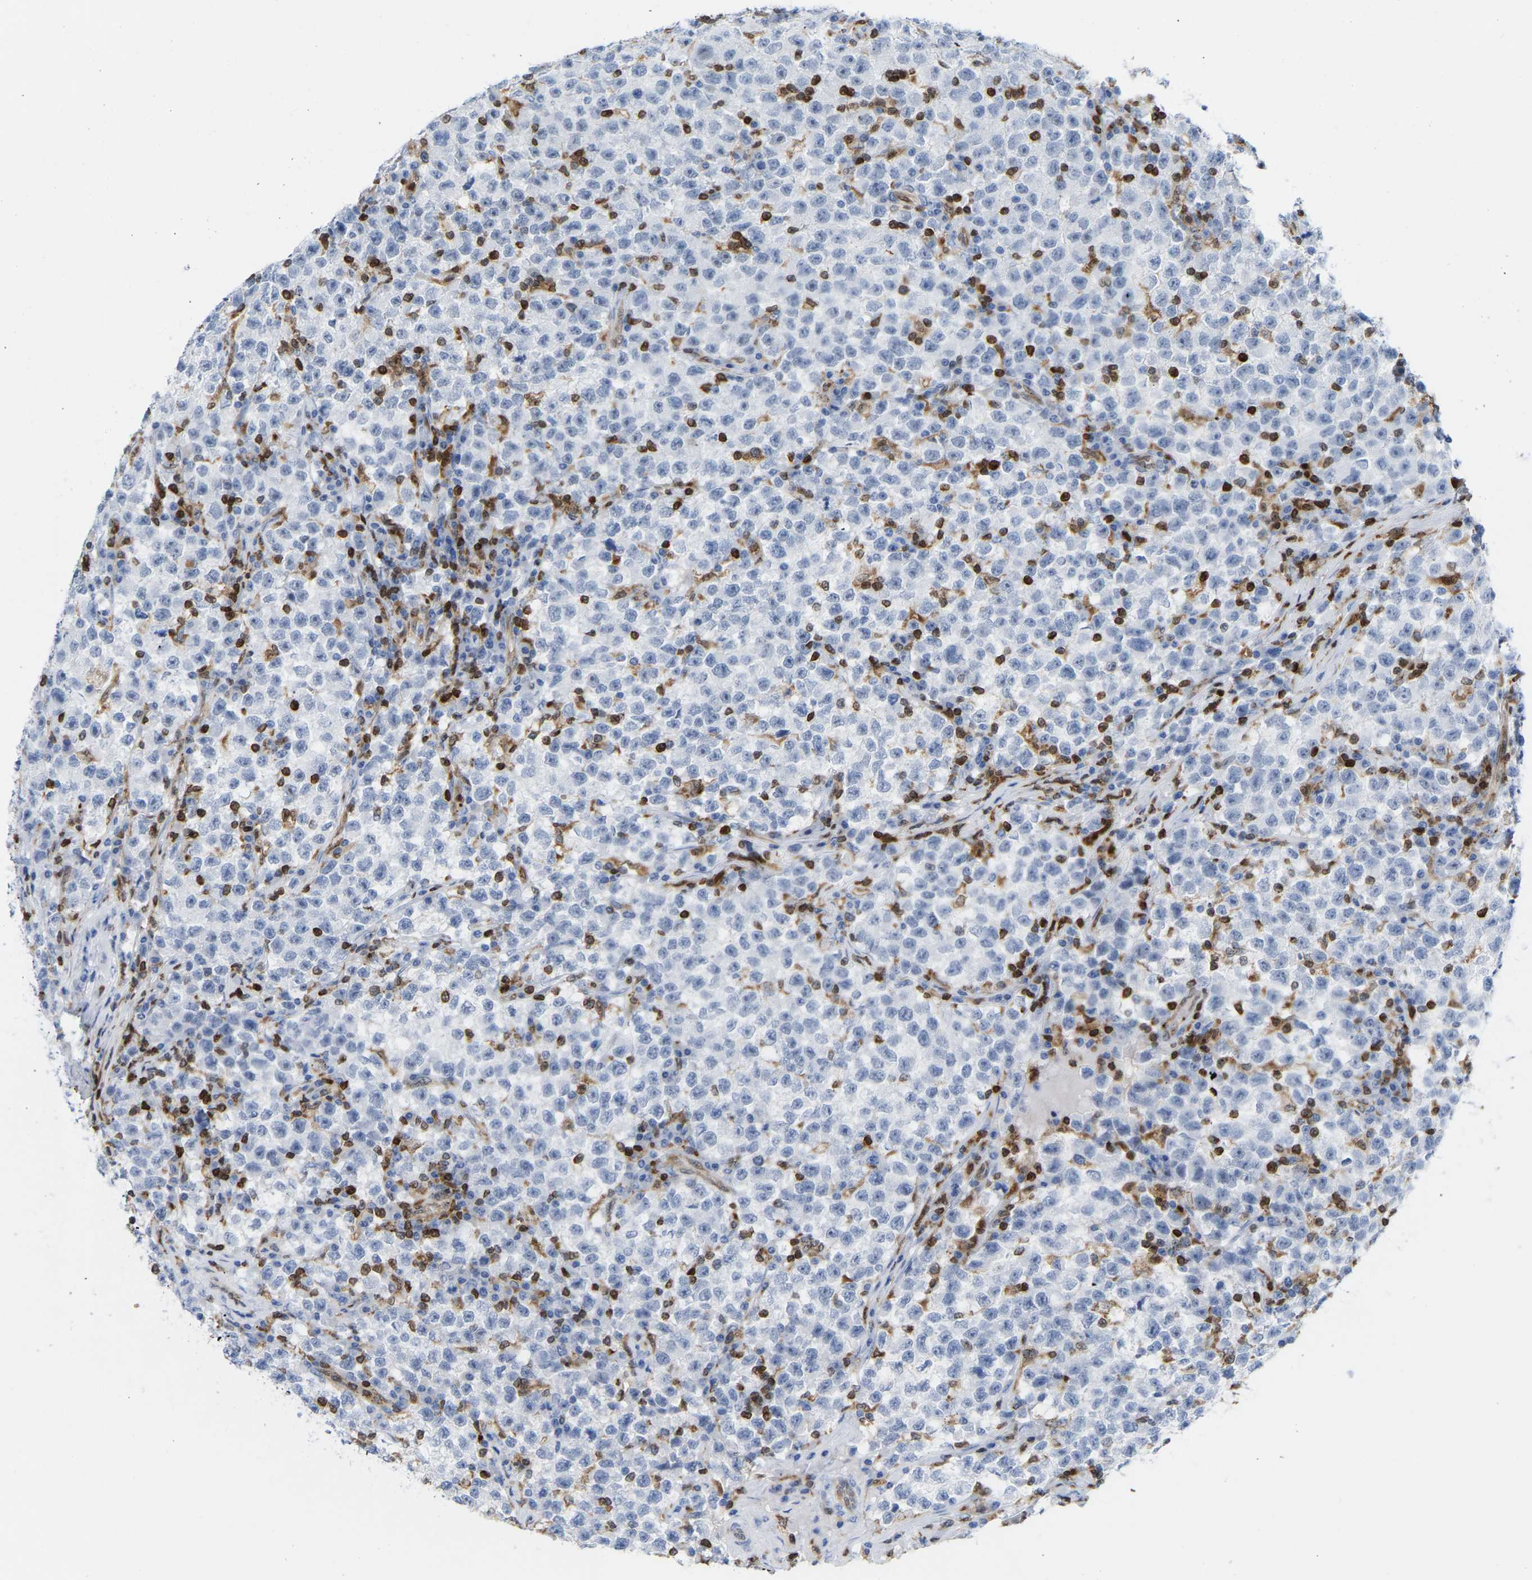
{"staining": {"intensity": "negative", "quantity": "none", "location": "none"}, "tissue": "testis cancer", "cell_type": "Tumor cells", "image_type": "cancer", "snomed": [{"axis": "morphology", "description": "Seminoma, NOS"}, {"axis": "topography", "description": "Testis"}], "caption": "There is no significant positivity in tumor cells of testis cancer. Nuclei are stained in blue.", "gene": "GIMAP4", "patient": {"sex": "male", "age": 22}}